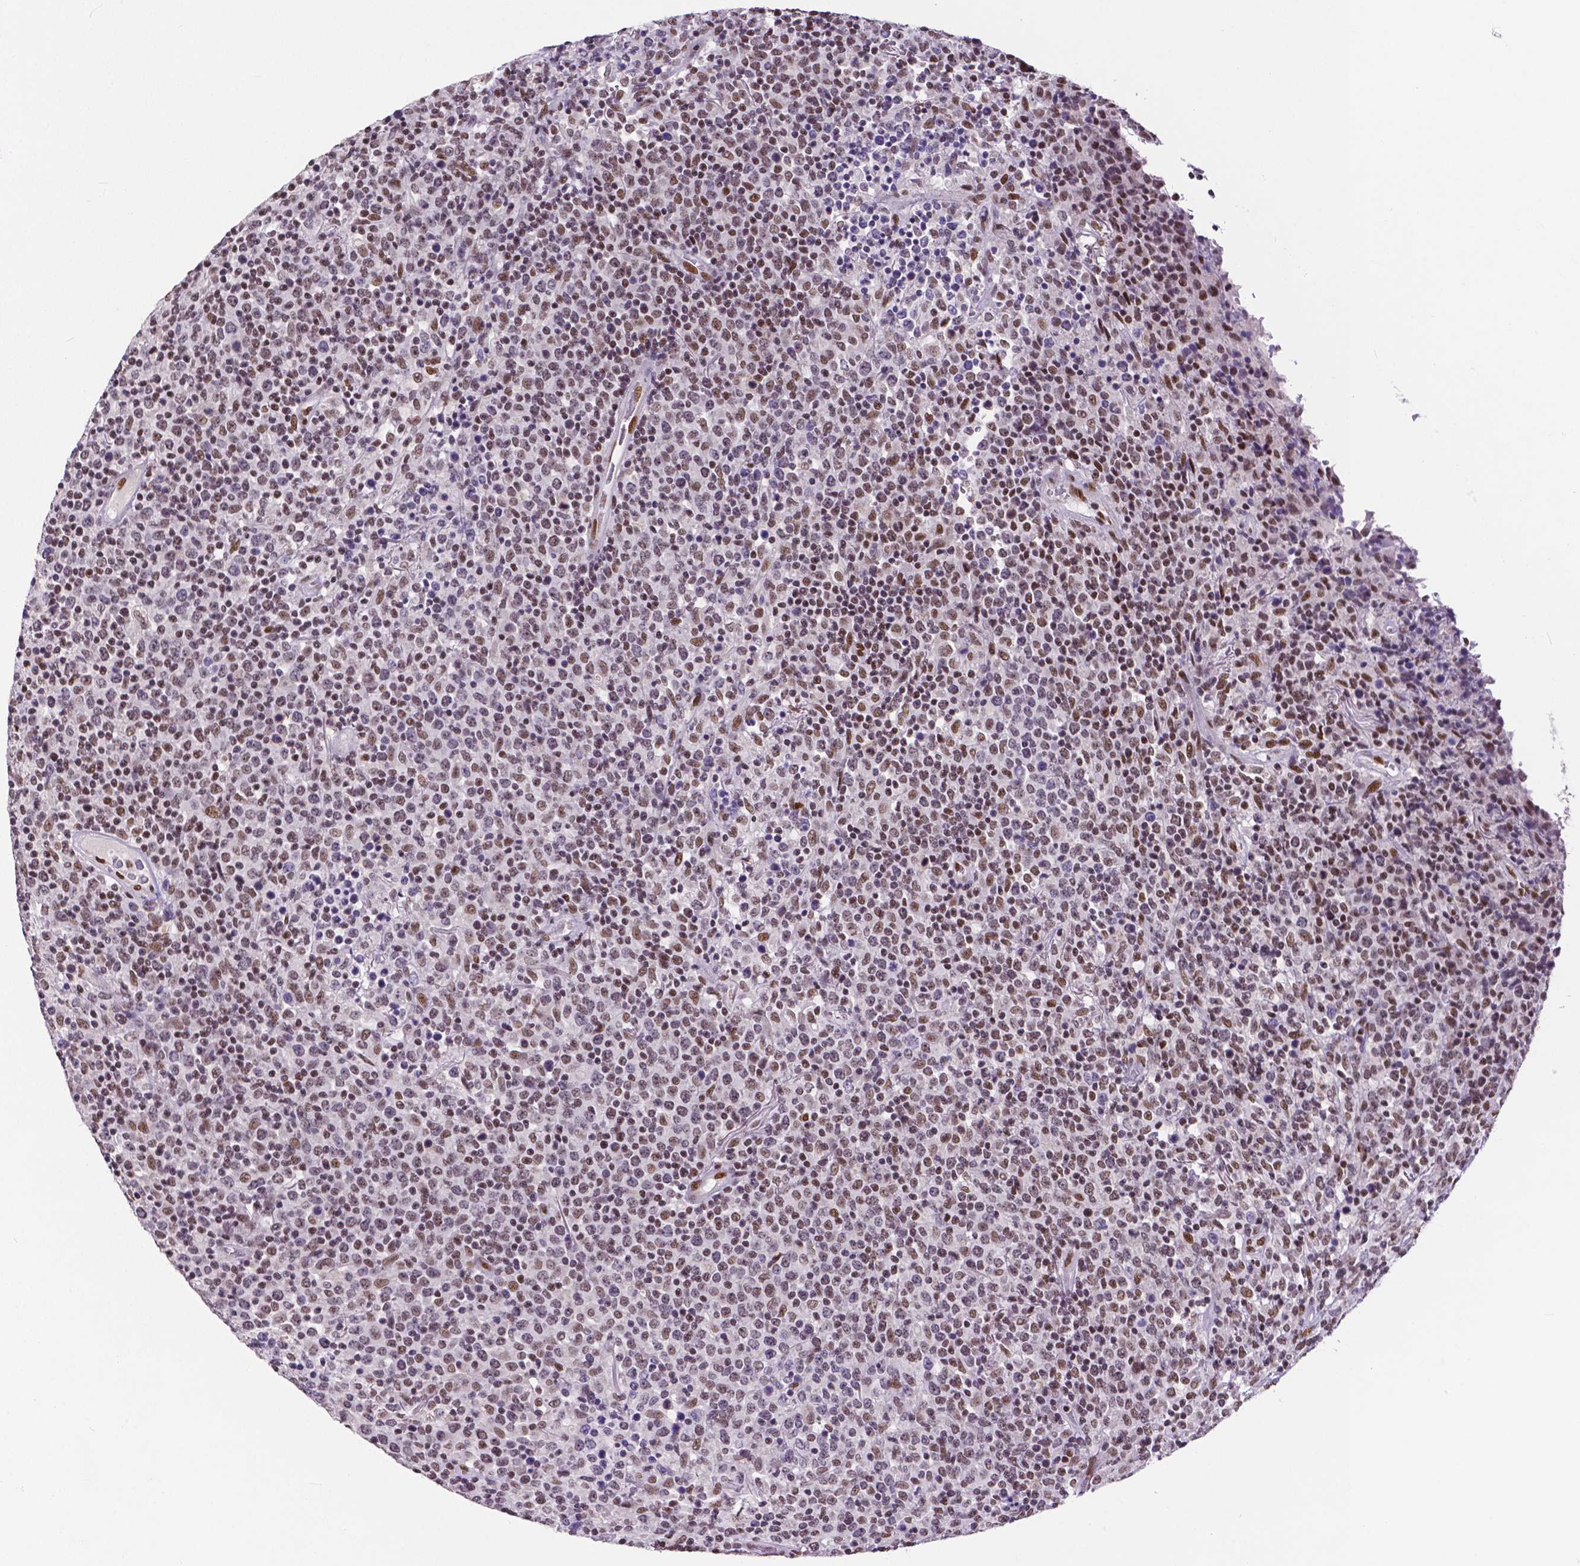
{"staining": {"intensity": "moderate", "quantity": "25%-75%", "location": "nuclear"}, "tissue": "lymphoma", "cell_type": "Tumor cells", "image_type": "cancer", "snomed": [{"axis": "morphology", "description": "Malignant lymphoma, non-Hodgkin's type, High grade"}, {"axis": "topography", "description": "Lung"}], "caption": "Lymphoma stained with a protein marker demonstrates moderate staining in tumor cells.", "gene": "ATRX", "patient": {"sex": "male", "age": 79}}